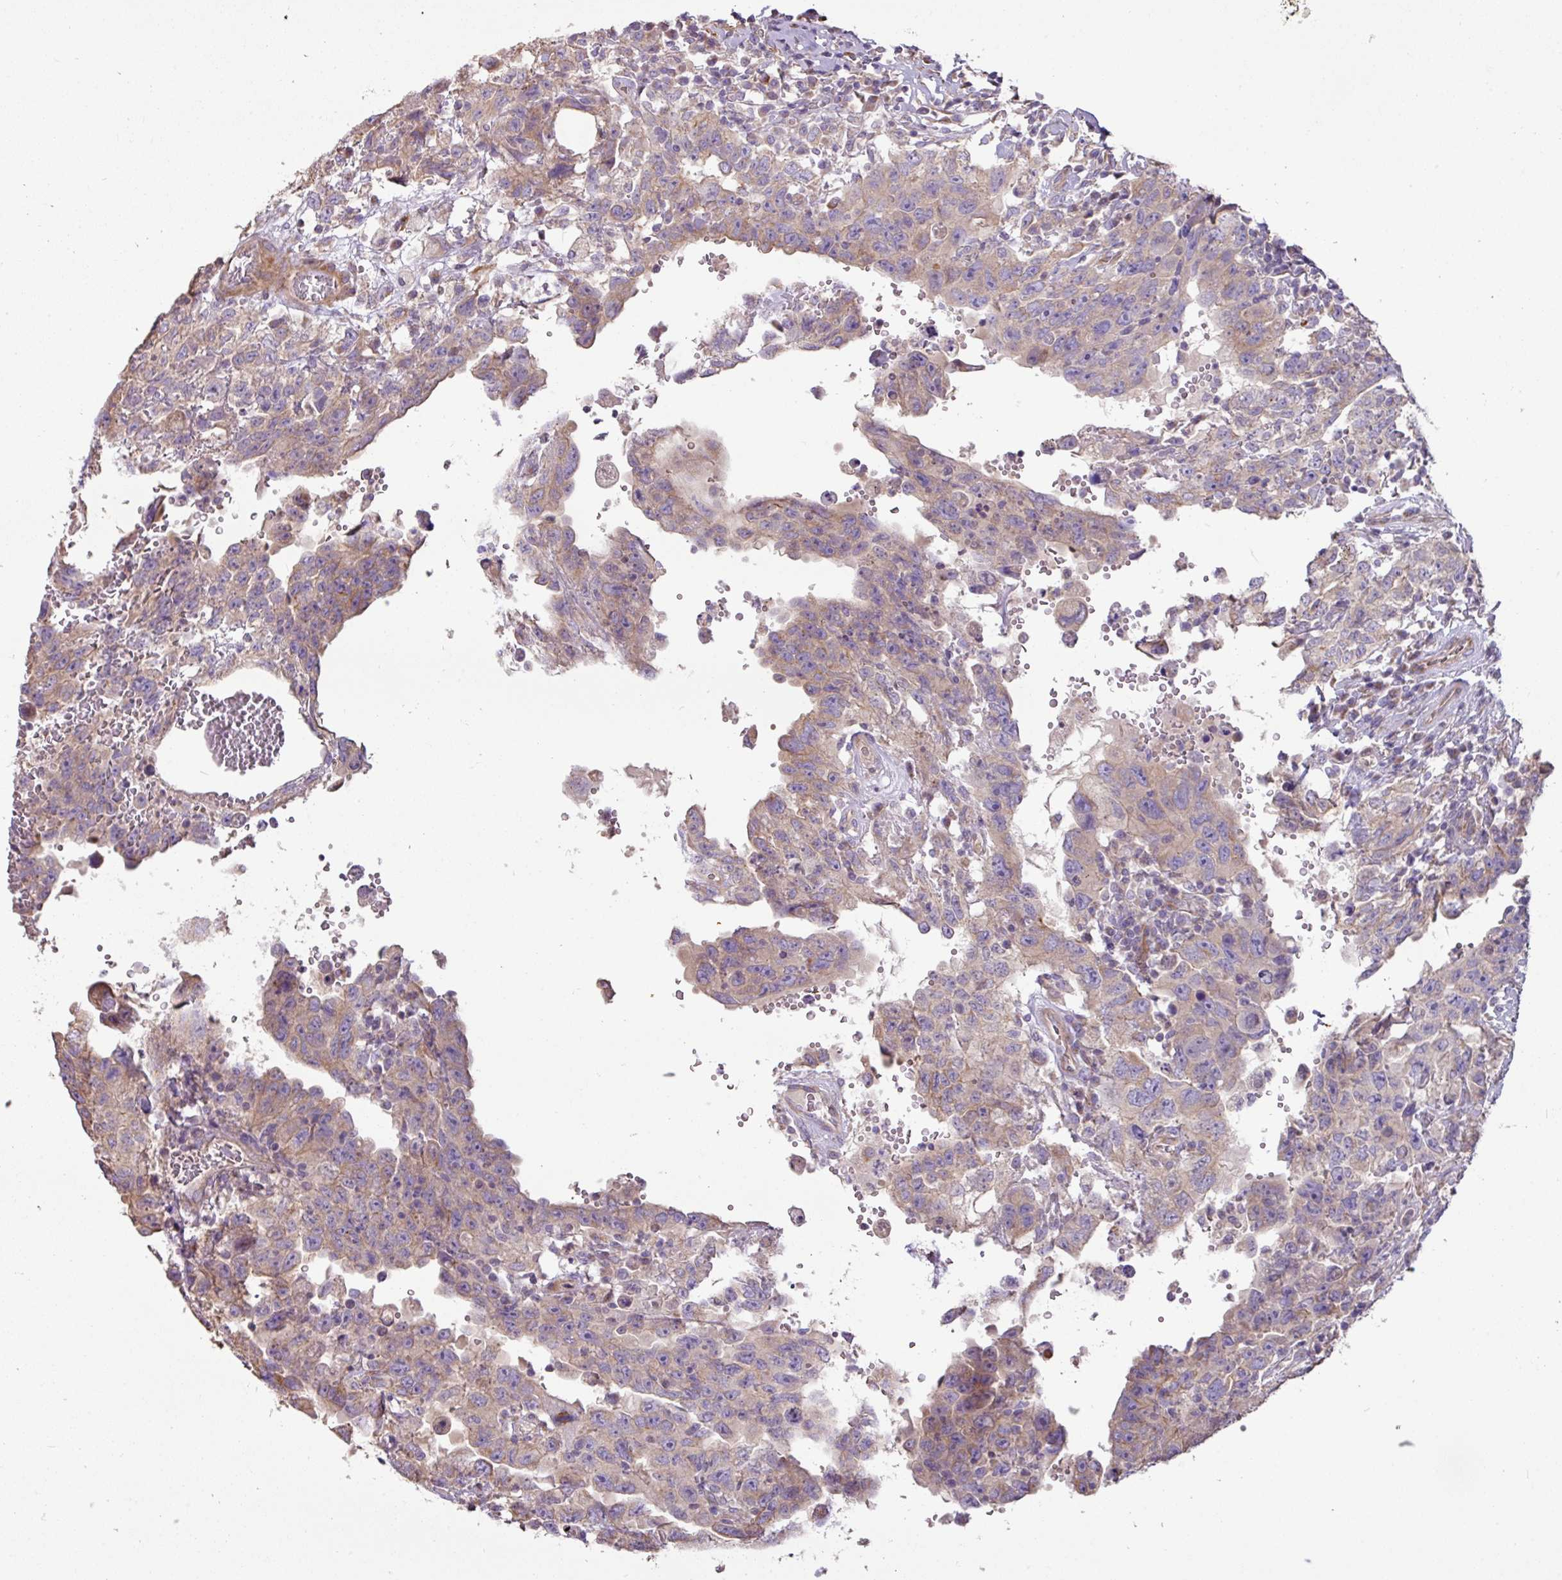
{"staining": {"intensity": "weak", "quantity": ">75%", "location": "cytoplasmic/membranous"}, "tissue": "testis cancer", "cell_type": "Tumor cells", "image_type": "cancer", "snomed": [{"axis": "morphology", "description": "Carcinoma, Embryonal, NOS"}, {"axis": "topography", "description": "Testis"}], "caption": "Immunohistochemical staining of testis cancer shows weak cytoplasmic/membranous protein positivity in approximately >75% of tumor cells.", "gene": "MRRF", "patient": {"sex": "male", "age": 26}}